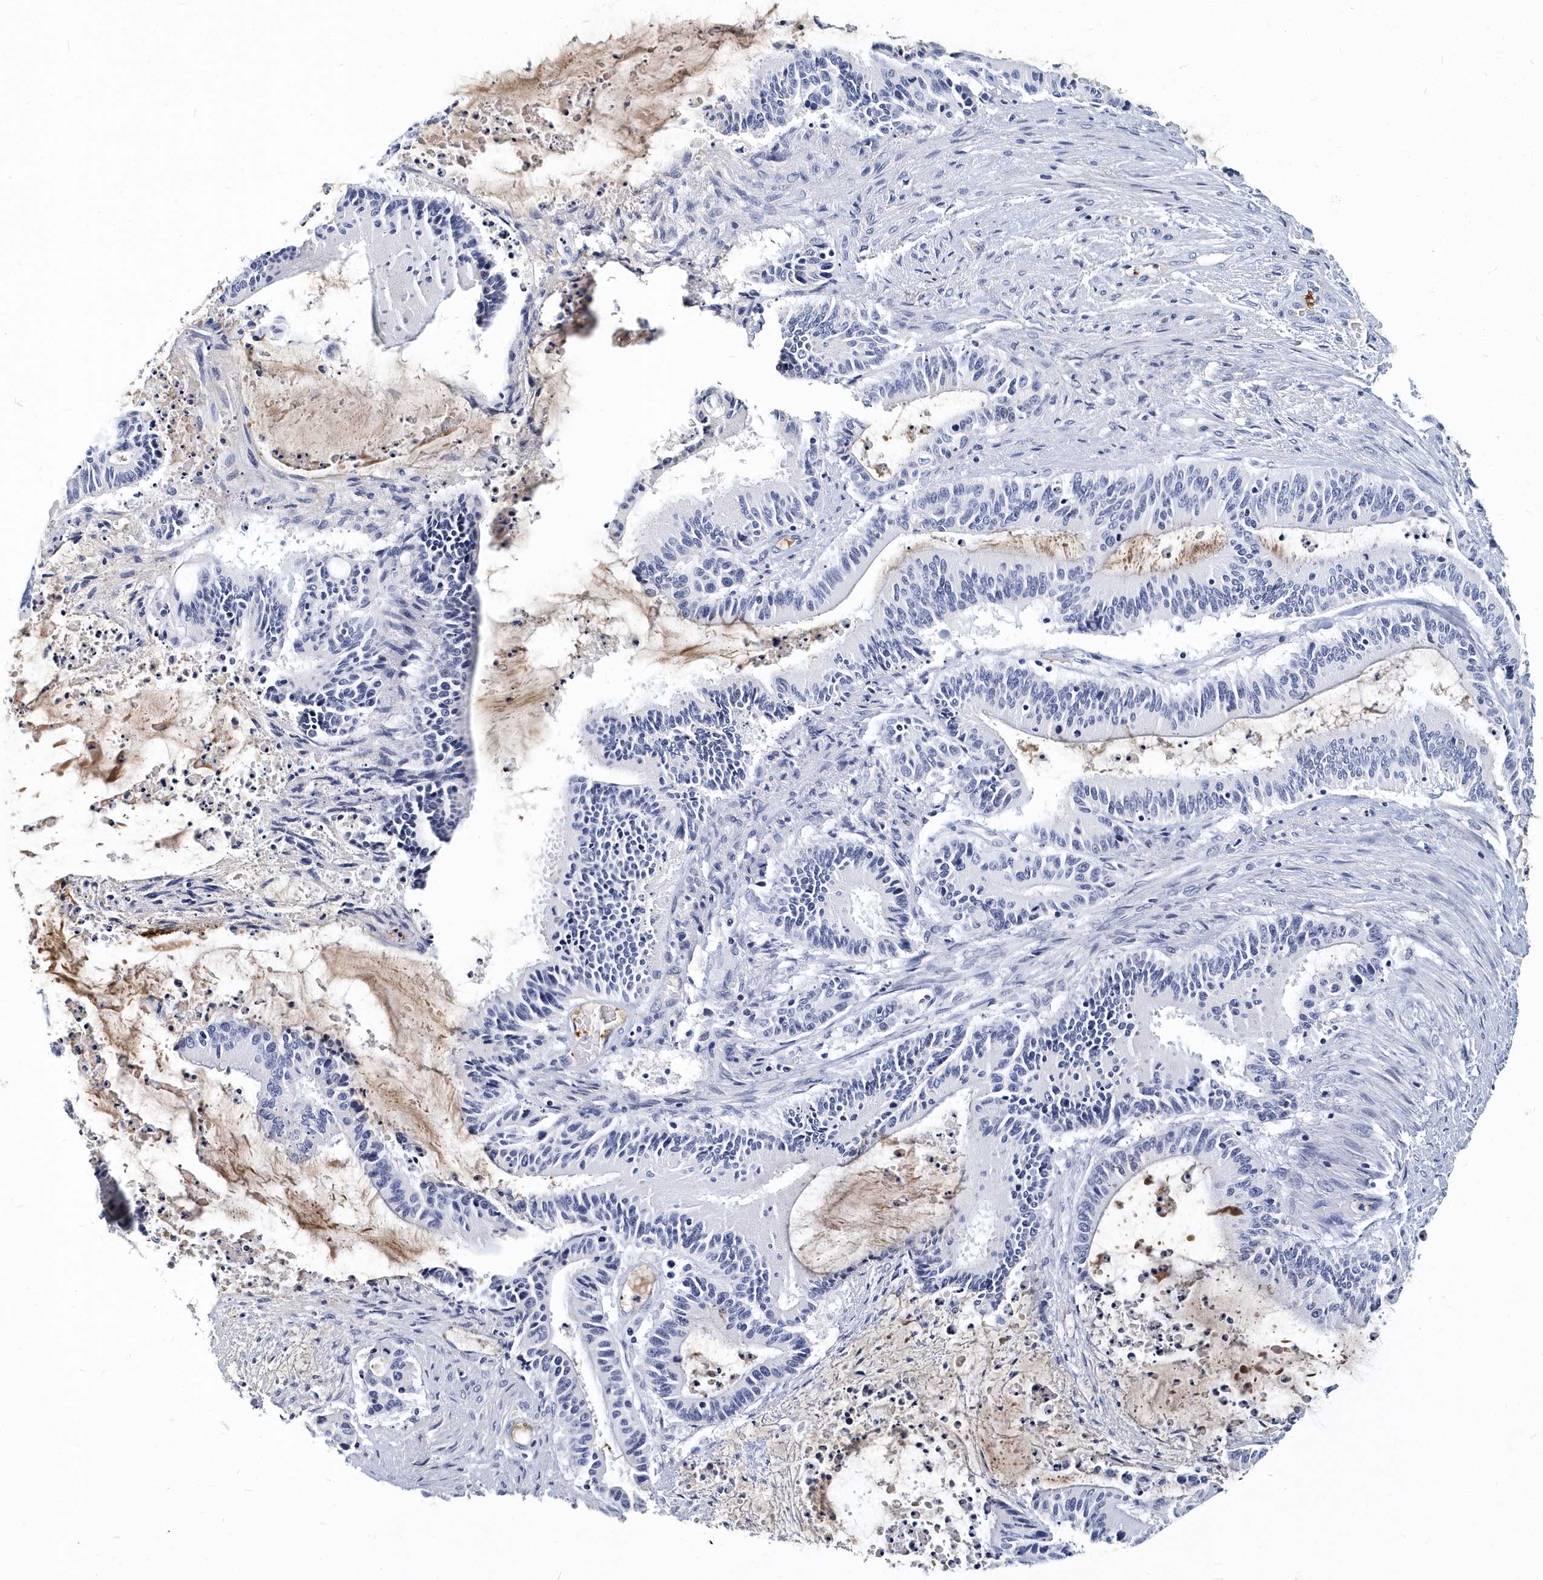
{"staining": {"intensity": "negative", "quantity": "none", "location": "none"}, "tissue": "liver cancer", "cell_type": "Tumor cells", "image_type": "cancer", "snomed": [{"axis": "morphology", "description": "Normal tissue, NOS"}, {"axis": "morphology", "description": "Cholangiocarcinoma"}, {"axis": "topography", "description": "Liver"}, {"axis": "topography", "description": "Peripheral nerve tissue"}], "caption": "This is a histopathology image of immunohistochemistry staining of cholangiocarcinoma (liver), which shows no positivity in tumor cells.", "gene": "ITGA2B", "patient": {"sex": "female", "age": 73}}